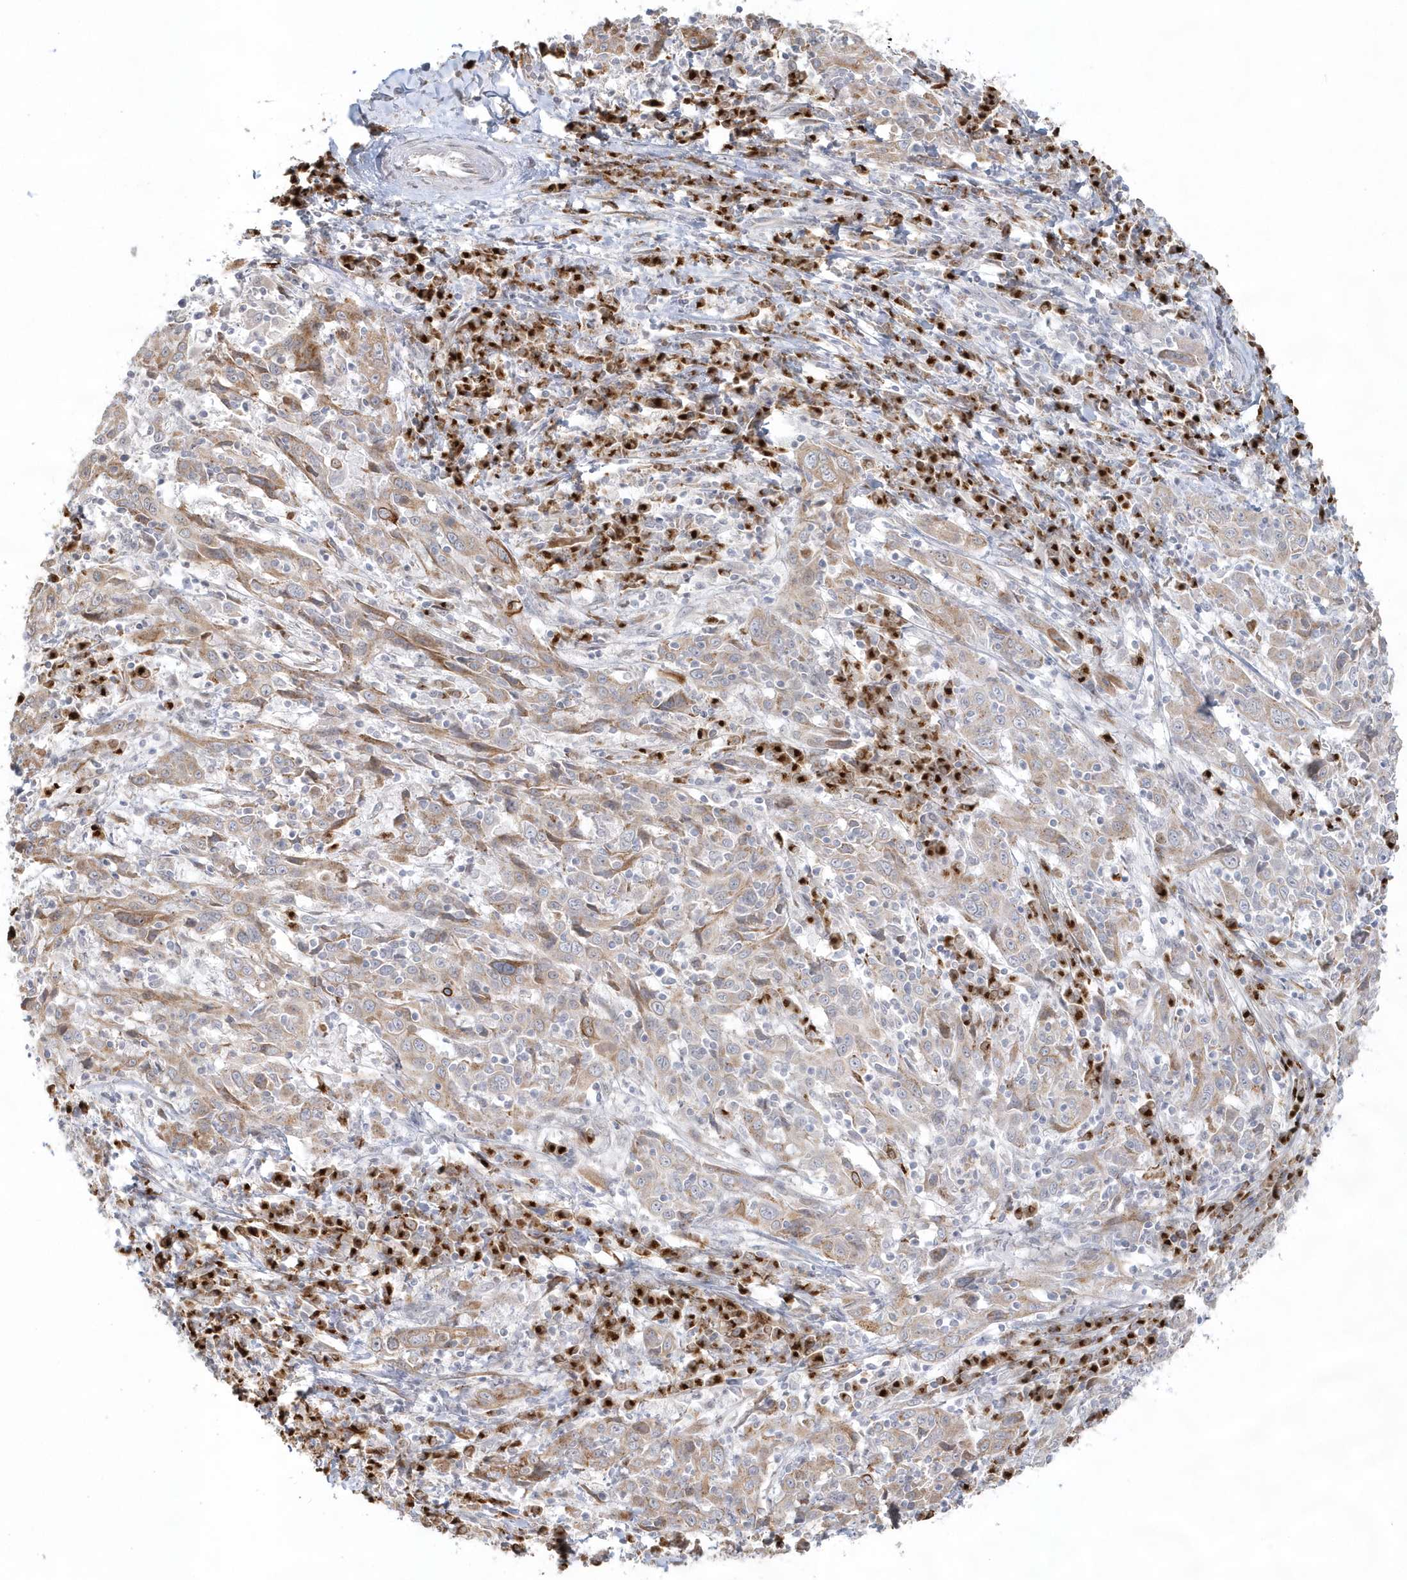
{"staining": {"intensity": "moderate", "quantity": ">75%", "location": "cytoplasmic/membranous"}, "tissue": "cervical cancer", "cell_type": "Tumor cells", "image_type": "cancer", "snomed": [{"axis": "morphology", "description": "Squamous cell carcinoma, NOS"}, {"axis": "topography", "description": "Cervix"}], "caption": "Immunohistochemistry photomicrograph of neoplastic tissue: cervical cancer (squamous cell carcinoma) stained using immunohistochemistry demonstrates medium levels of moderate protein expression localized specifically in the cytoplasmic/membranous of tumor cells, appearing as a cytoplasmic/membranous brown color.", "gene": "DHFR", "patient": {"sex": "female", "age": 46}}